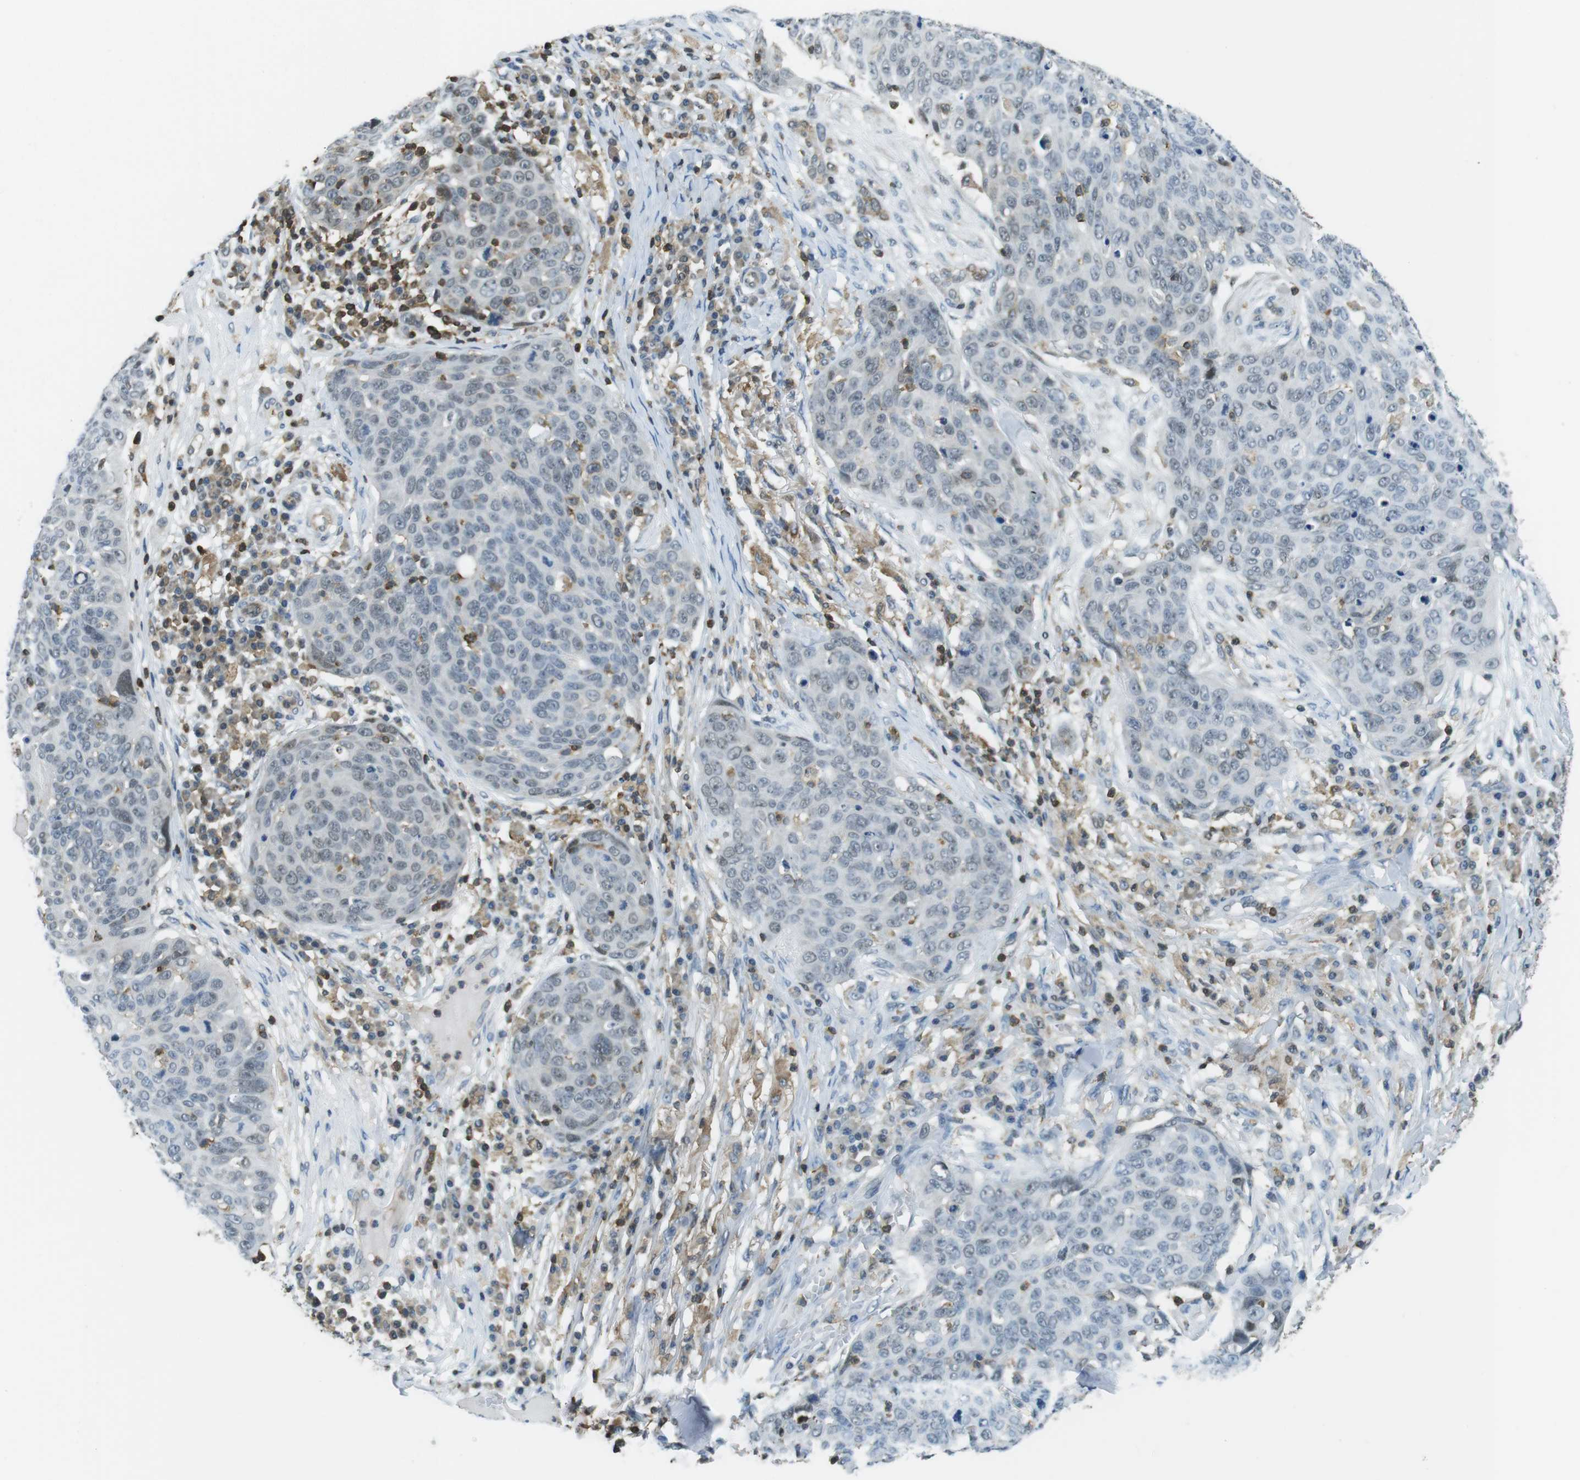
{"staining": {"intensity": "weak", "quantity": "<25%", "location": "nuclear"}, "tissue": "skin cancer", "cell_type": "Tumor cells", "image_type": "cancer", "snomed": [{"axis": "morphology", "description": "Squamous cell carcinoma in situ, NOS"}, {"axis": "morphology", "description": "Squamous cell carcinoma, NOS"}, {"axis": "topography", "description": "Skin"}], "caption": "This photomicrograph is of squamous cell carcinoma (skin) stained with IHC to label a protein in brown with the nuclei are counter-stained blue. There is no staining in tumor cells.", "gene": "STK10", "patient": {"sex": "male", "age": 93}}